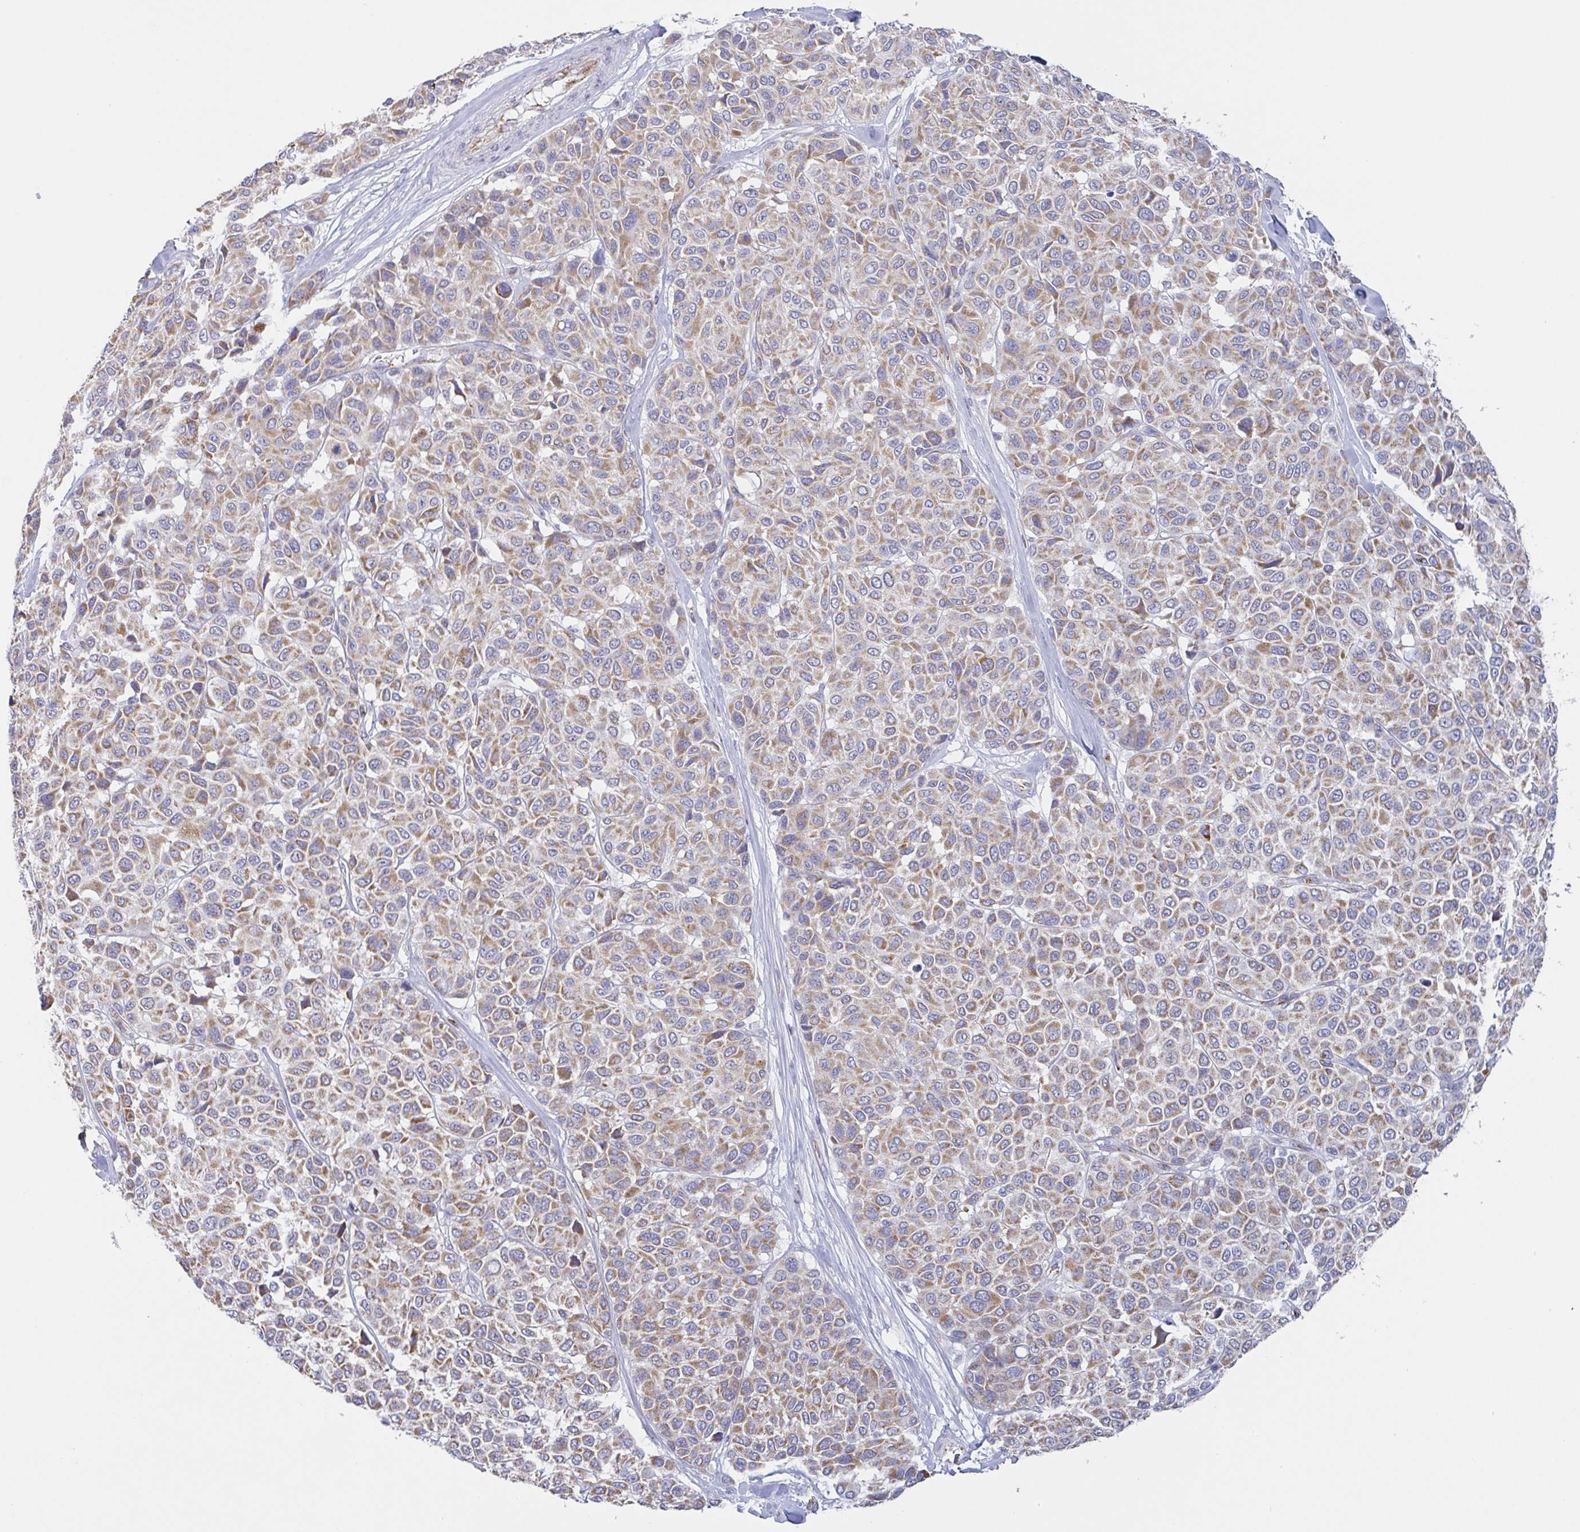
{"staining": {"intensity": "moderate", "quantity": ">75%", "location": "cytoplasmic/membranous"}, "tissue": "melanoma", "cell_type": "Tumor cells", "image_type": "cancer", "snomed": [{"axis": "morphology", "description": "Malignant melanoma, NOS"}, {"axis": "topography", "description": "Skin"}], "caption": "Tumor cells demonstrate medium levels of moderate cytoplasmic/membranous expression in approximately >75% of cells in melanoma.", "gene": "PLCD4", "patient": {"sex": "female", "age": 66}}